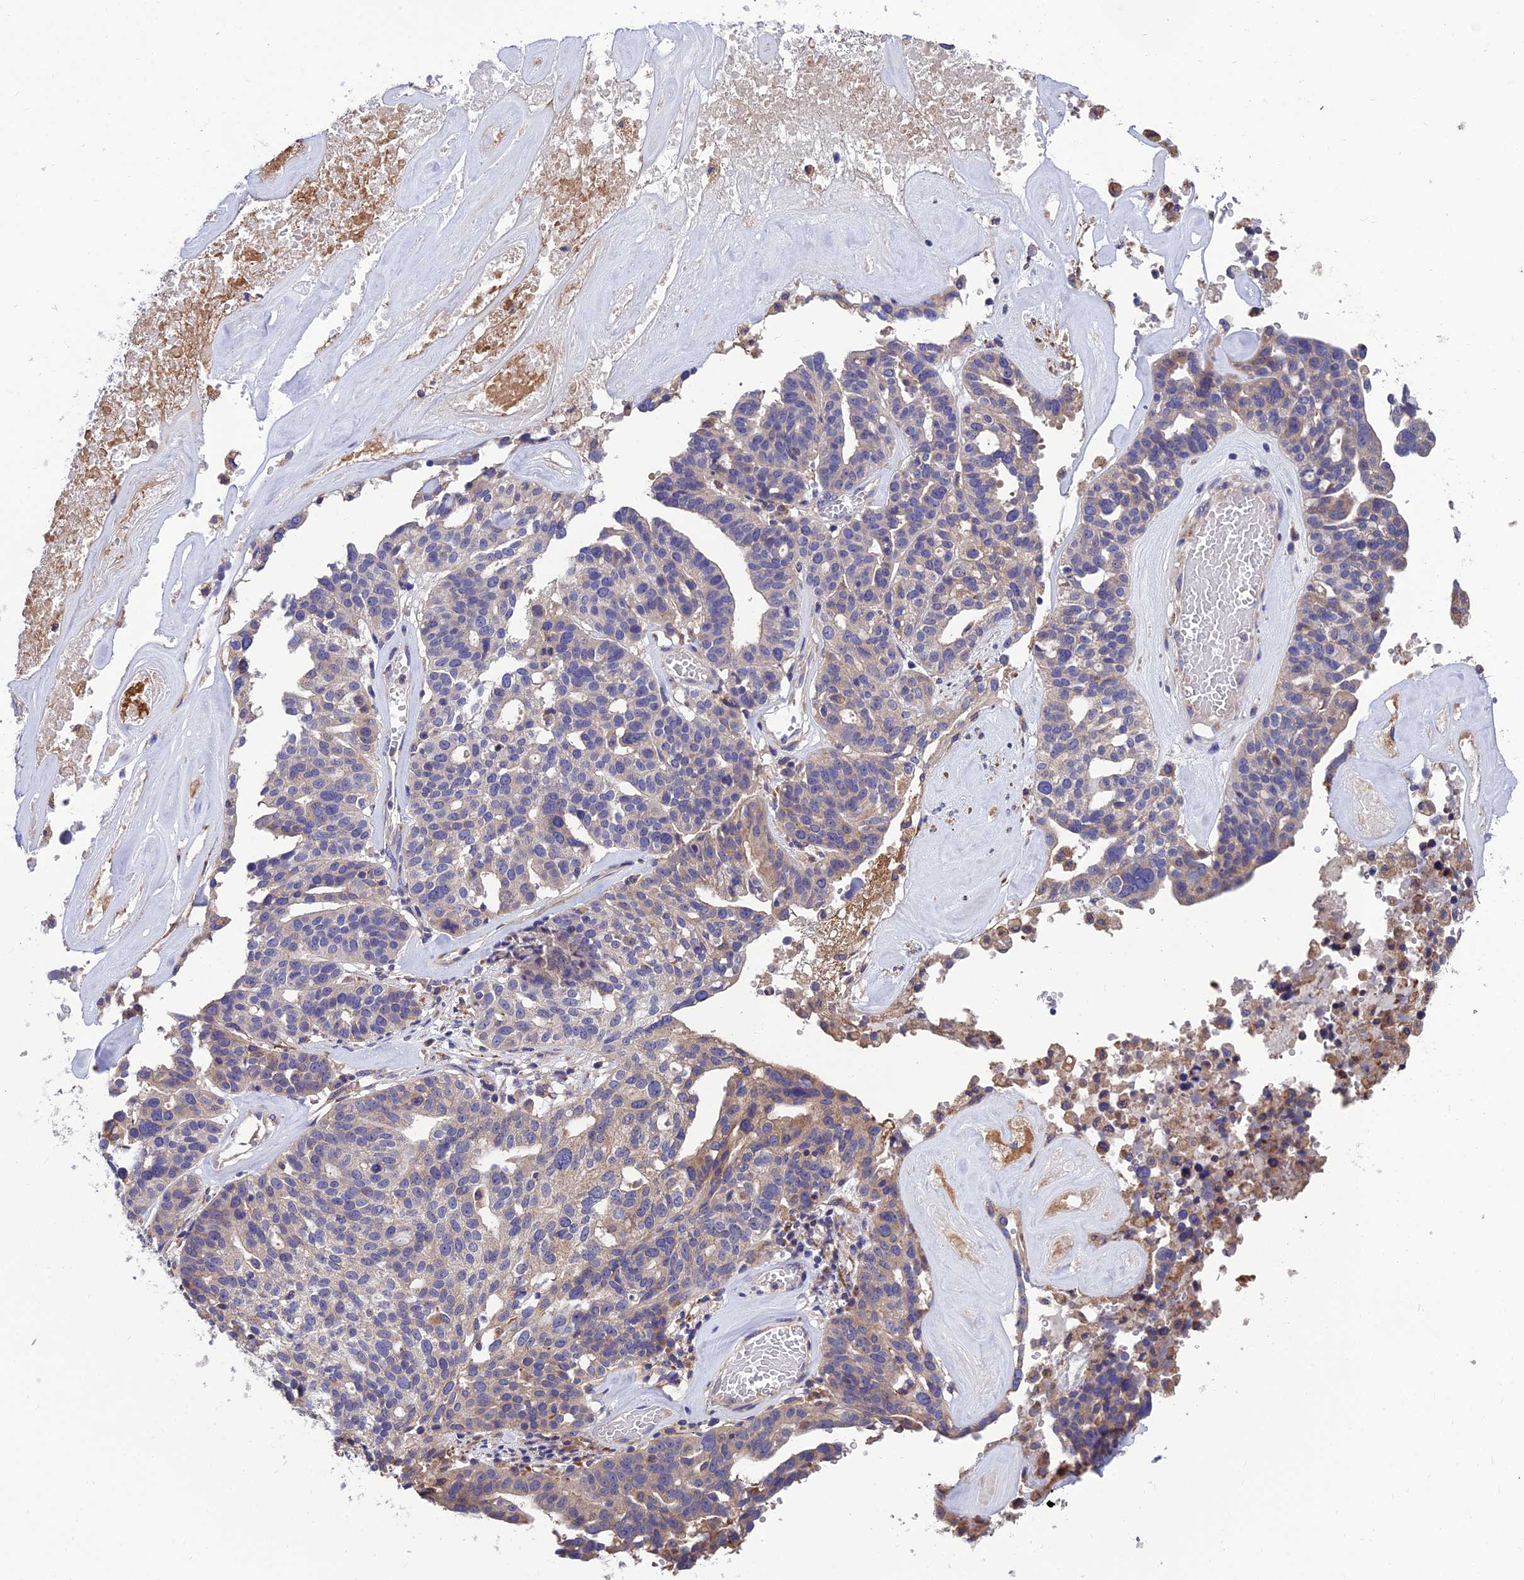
{"staining": {"intensity": "weak", "quantity": "<25%", "location": "cytoplasmic/membranous"}, "tissue": "ovarian cancer", "cell_type": "Tumor cells", "image_type": "cancer", "snomed": [{"axis": "morphology", "description": "Cystadenocarcinoma, serous, NOS"}, {"axis": "topography", "description": "Ovary"}], "caption": "An IHC image of serous cystadenocarcinoma (ovarian) is shown. There is no staining in tumor cells of serous cystadenocarcinoma (ovarian). (DAB immunohistochemistry, high magnification).", "gene": "UMAD1", "patient": {"sex": "female", "age": 59}}